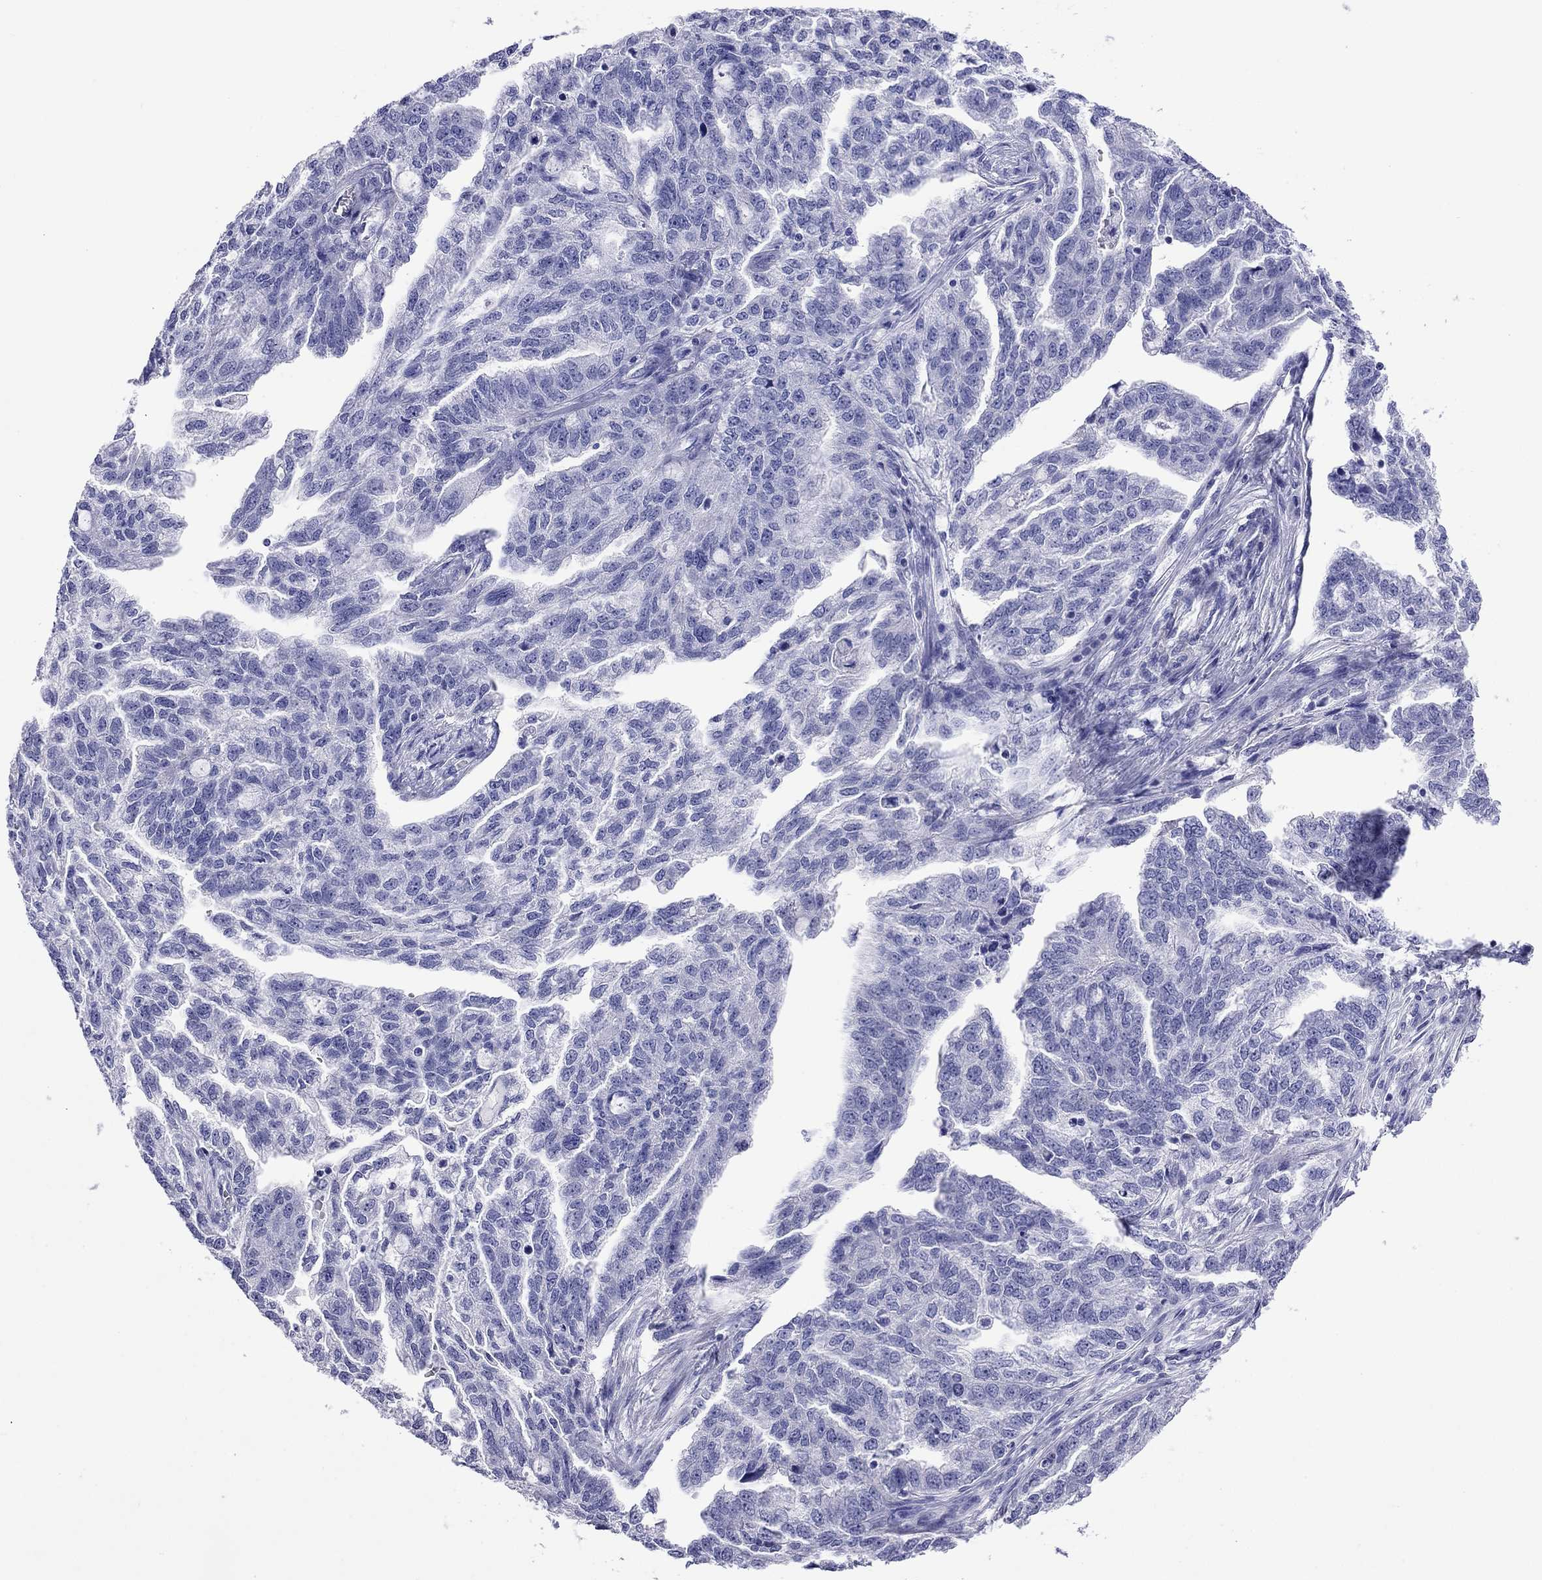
{"staining": {"intensity": "negative", "quantity": "none", "location": "none"}, "tissue": "ovarian cancer", "cell_type": "Tumor cells", "image_type": "cancer", "snomed": [{"axis": "morphology", "description": "Cystadenocarcinoma, serous, NOS"}, {"axis": "topography", "description": "Ovary"}], "caption": "Ovarian cancer was stained to show a protein in brown. There is no significant expression in tumor cells.", "gene": "KIAA2012", "patient": {"sex": "female", "age": 51}}